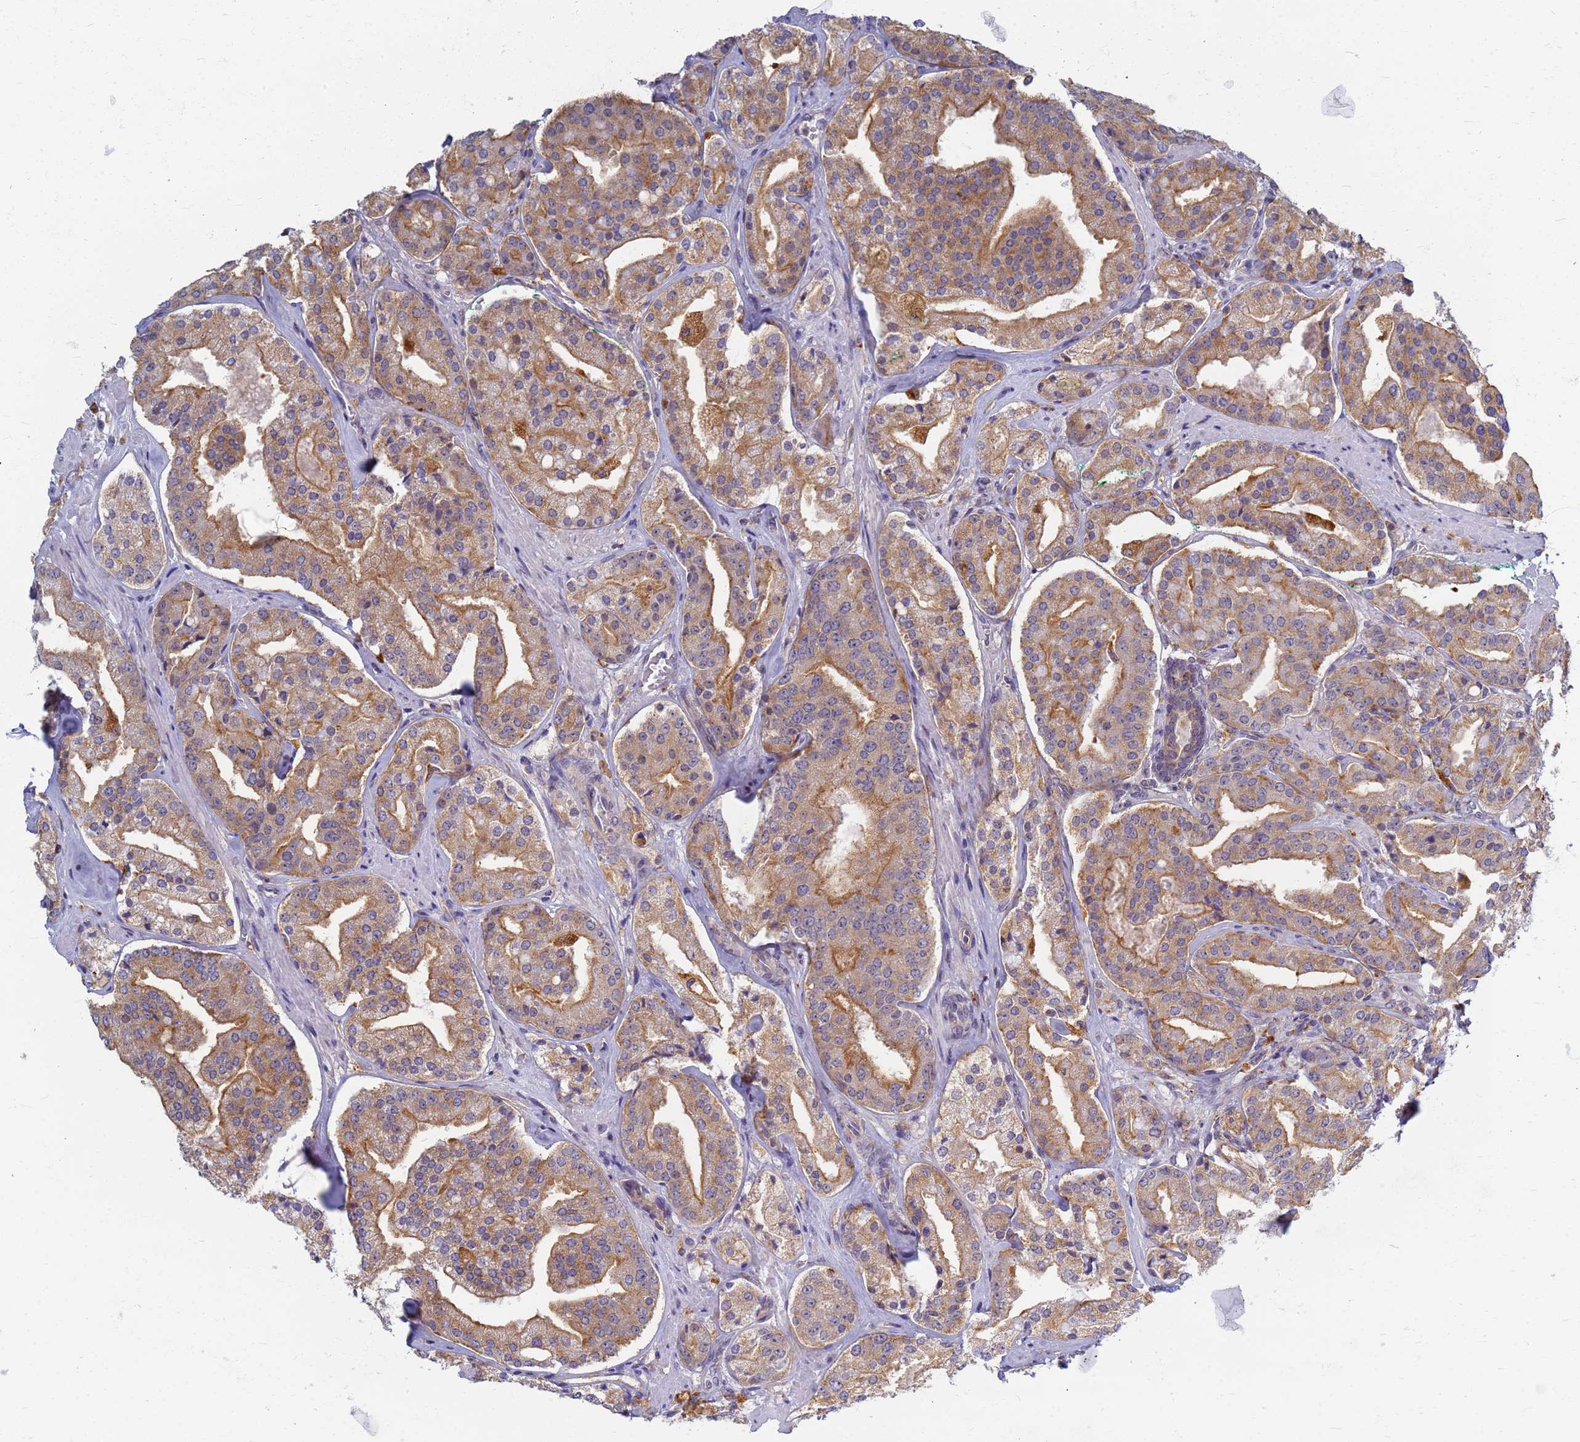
{"staining": {"intensity": "moderate", "quantity": ">75%", "location": "cytoplasmic/membranous"}, "tissue": "prostate cancer", "cell_type": "Tumor cells", "image_type": "cancer", "snomed": [{"axis": "morphology", "description": "Adenocarcinoma, High grade"}, {"axis": "topography", "description": "Prostate"}], "caption": "This photomicrograph exhibits immunohistochemistry staining of prostate adenocarcinoma (high-grade), with medium moderate cytoplasmic/membranous staining in about >75% of tumor cells.", "gene": "ATP6V1E1", "patient": {"sex": "male", "age": 63}}